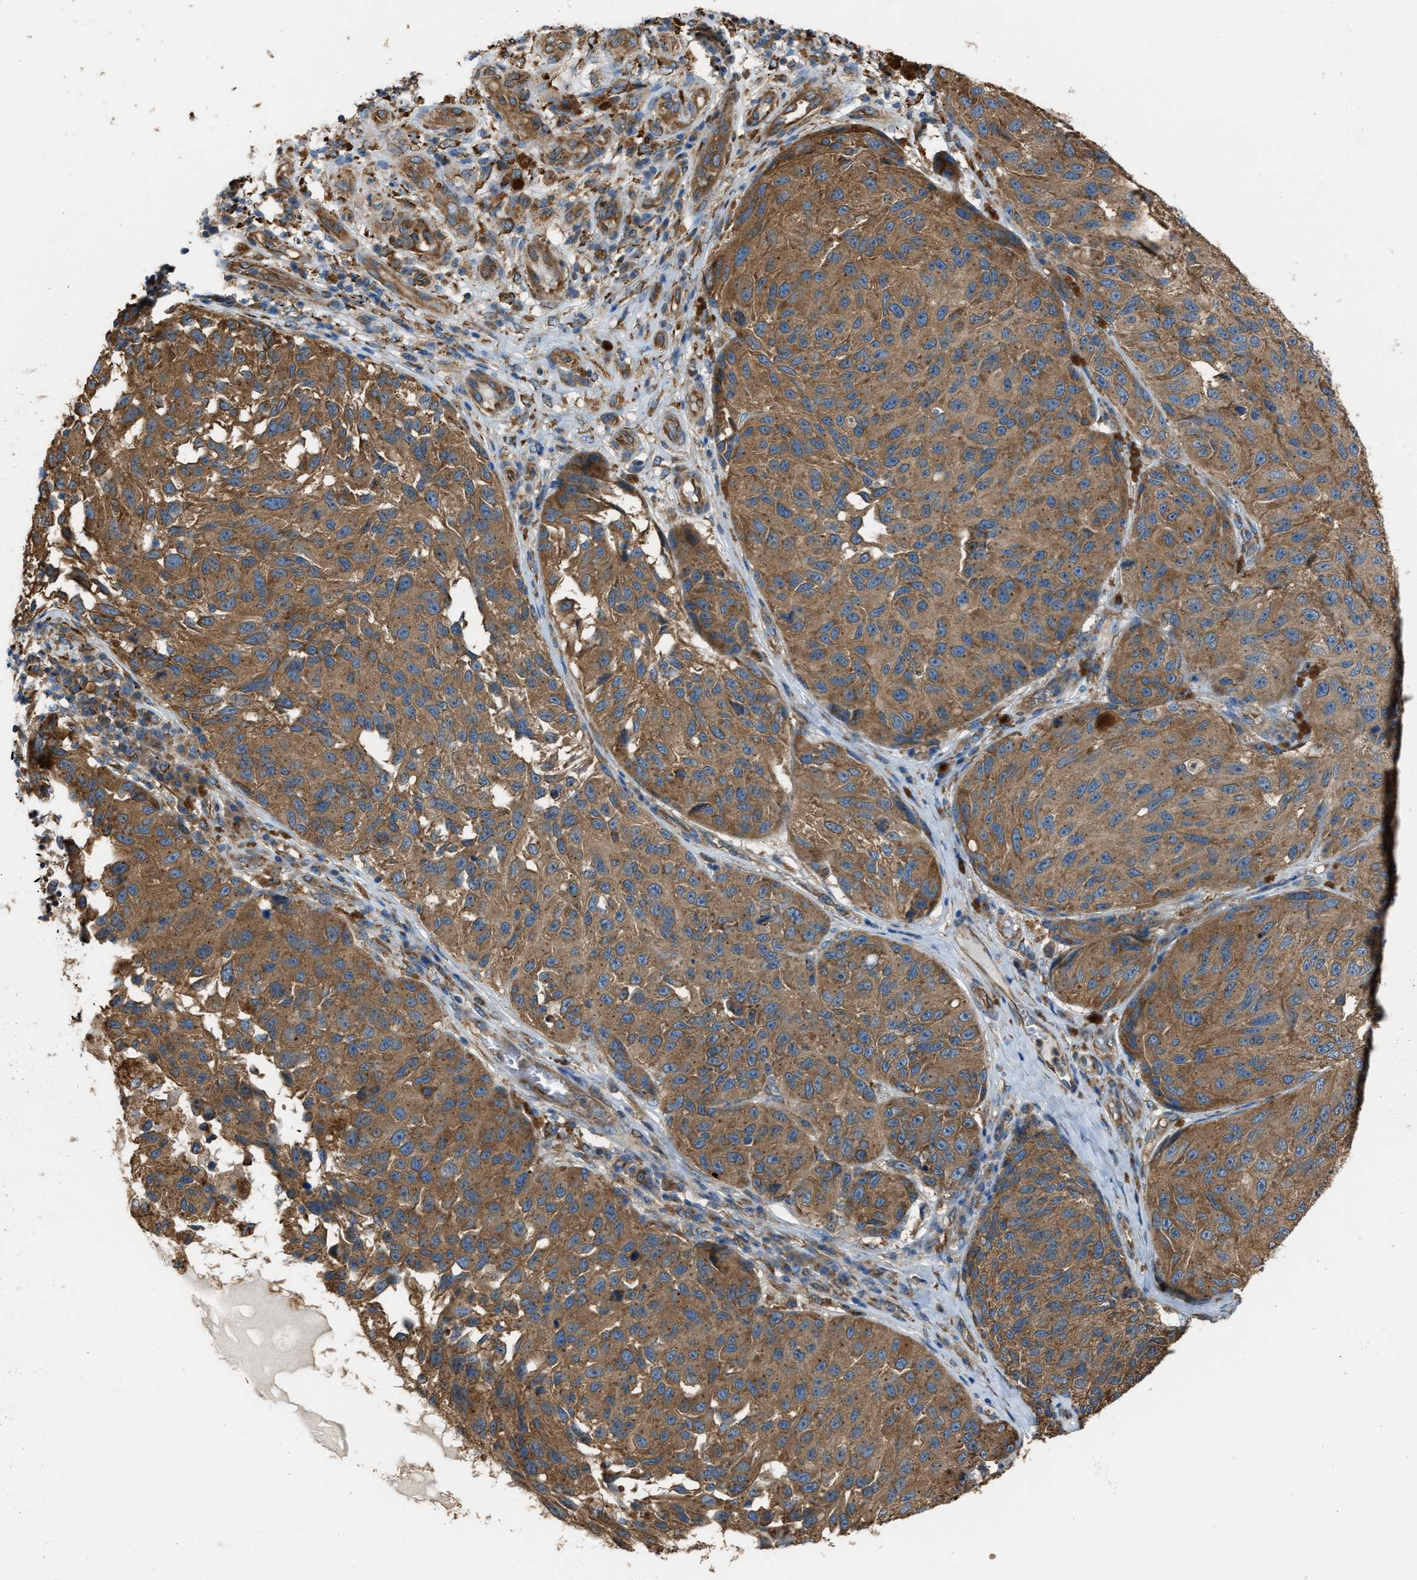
{"staining": {"intensity": "moderate", "quantity": ">75%", "location": "cytoplasmic/membranous"}, "tissue": "melanoma", "cell_type": "Tumor cells", "image_type": "cancer", "snomed": [{"axis": "morphology", "description": "Malignant melanoma, NOS"}, {"axis": "topography", "description": "Skin"}], "caption": "This is a photomicrograph of immunohistochemistry staining of melanoma, which shows moderate positivity in the cytoplasmic/membranous of tumor cells.", "gene": "TRPC1", "patient": {"sex": "female", "age": 73}}